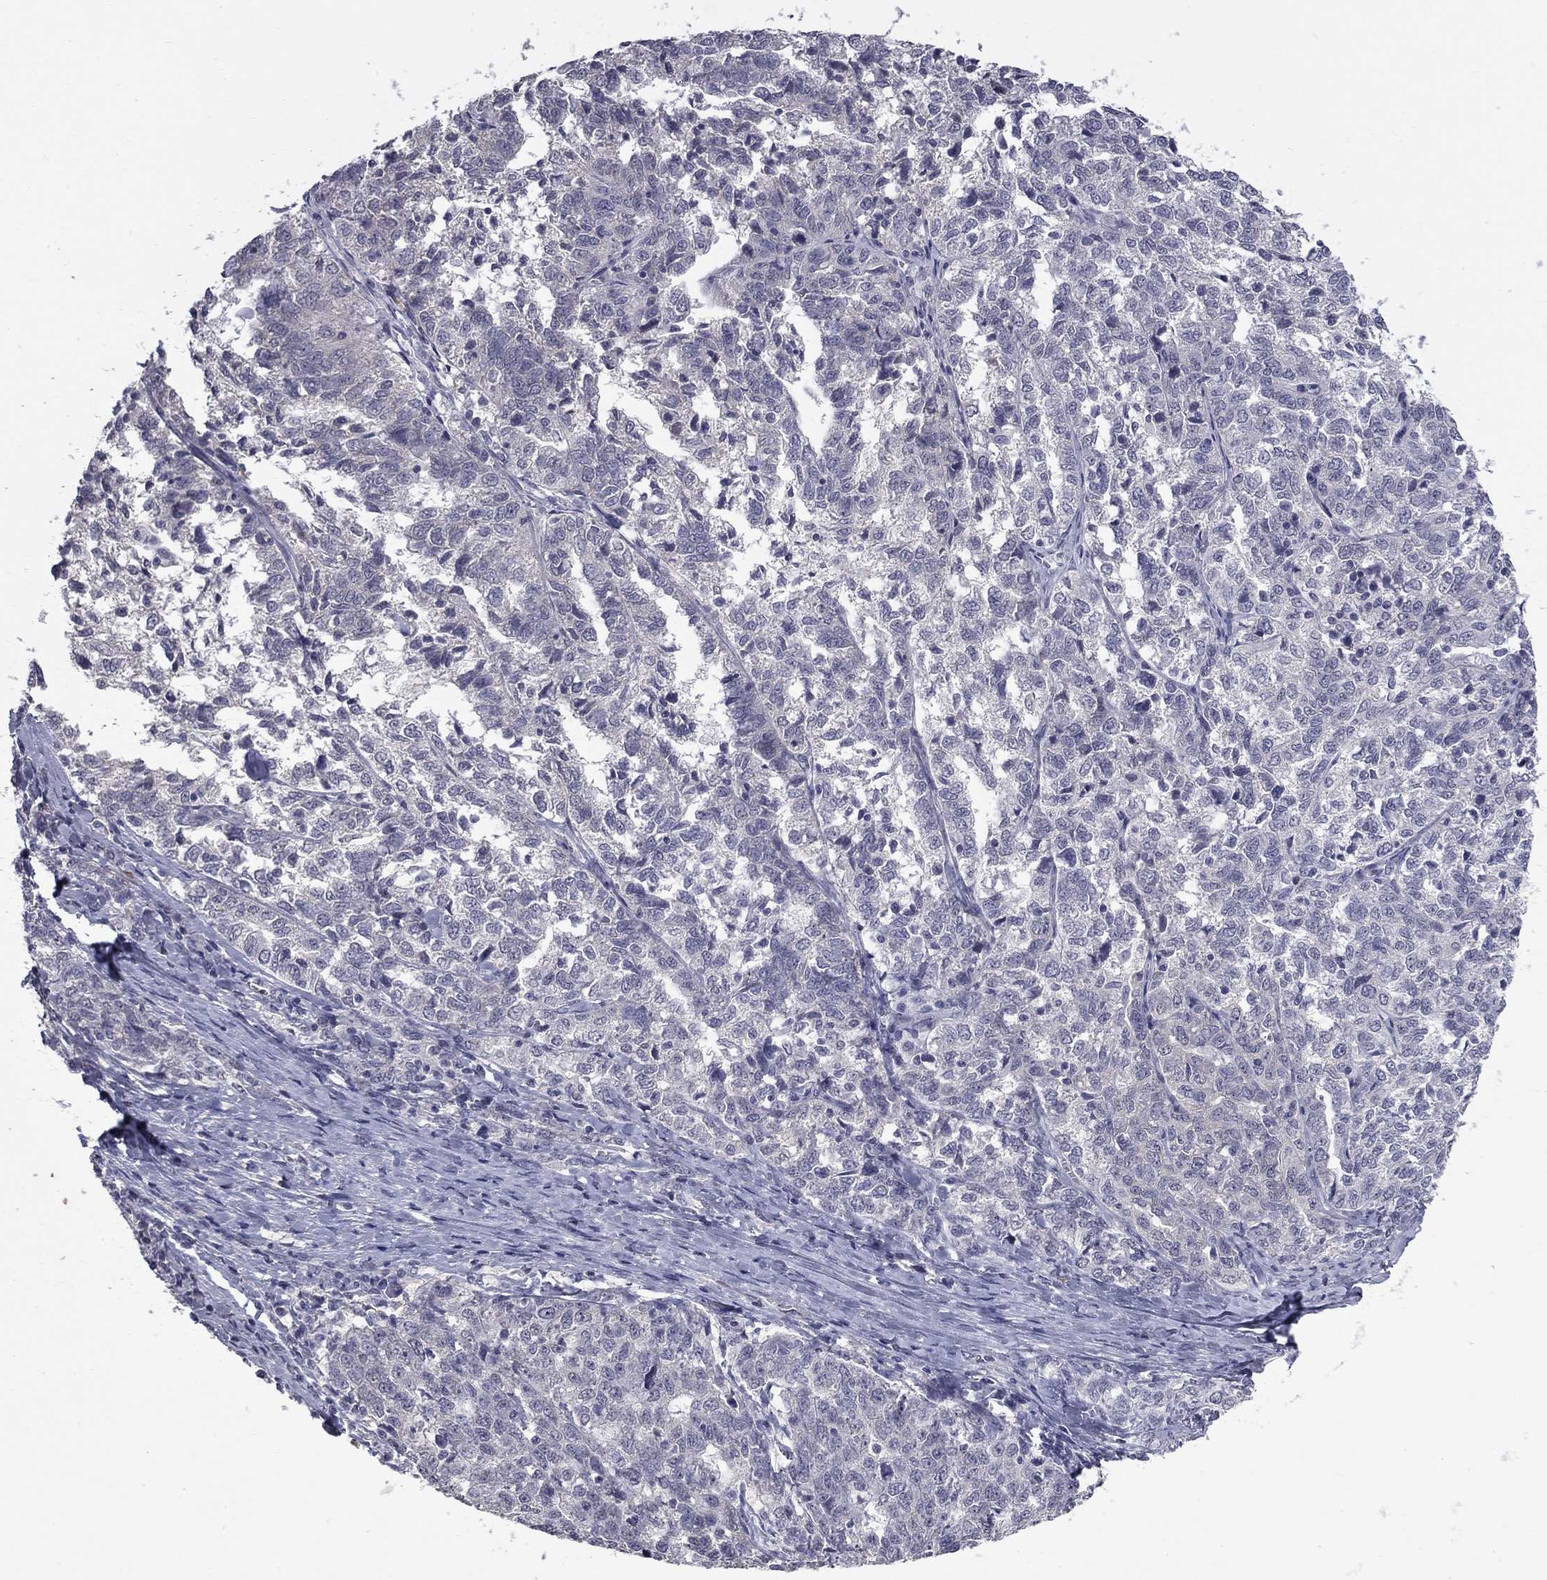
{"staining": {"intensity": "negative", "quantity": "none", "location": "none"}, "tissue": "ovarian cancer", "cell_type": "Tumor cells", "image_type": "cancer", "snomed": [{"axis": "morphology", "description": "Cystadenocarcinoma, serous, NOS"}, {"axis": "topography", "description": "Ovary"}], "caption": "Immunohistochemistry micrograph of ovarian cancer stained for a protein (brown), which reveals no positivity in tumor cells. (IHC, brightfield microscopy, high magnification).", "gene": "PRRT2", "patient": {"sex": "female", "age": 71}}